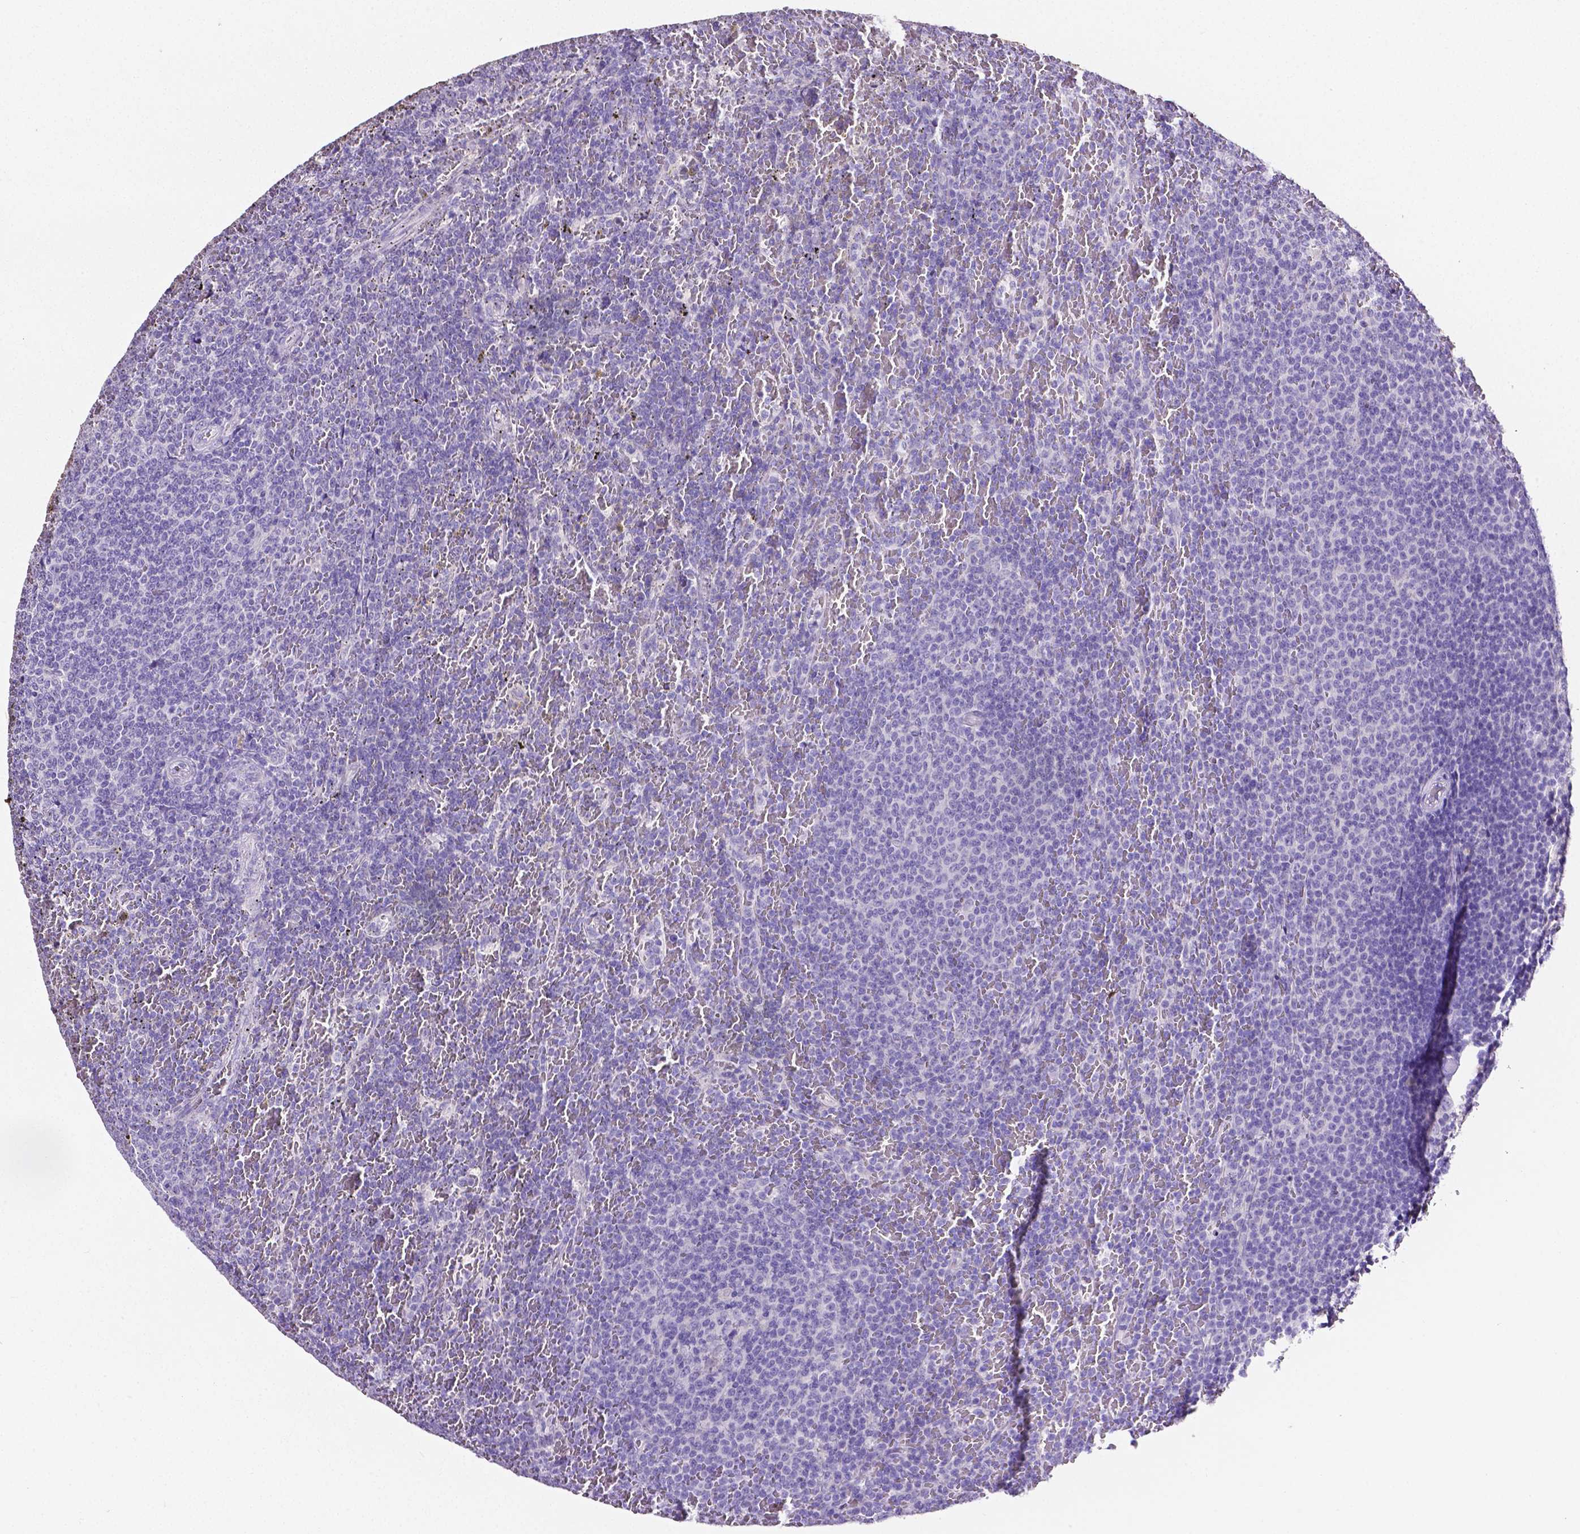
{"staining": {"intensity": "negative", "quantity": "none", "location": "none"}, "tissue": "lymphoma", "cell_type": "Tumor cells", "image_type": "cancer", "snomed": [{"axis": "morphology", "description": "Malignant lymphoma, non-Hodgkin's type, Low grade"}, {"axis": "topography", "description": "Spleen"}], "caption": "Tumor cells are negative for protein expression in human lymphoma.", "gene": "SLC22A2", "patient": {"sex": "female", "age": 77}}